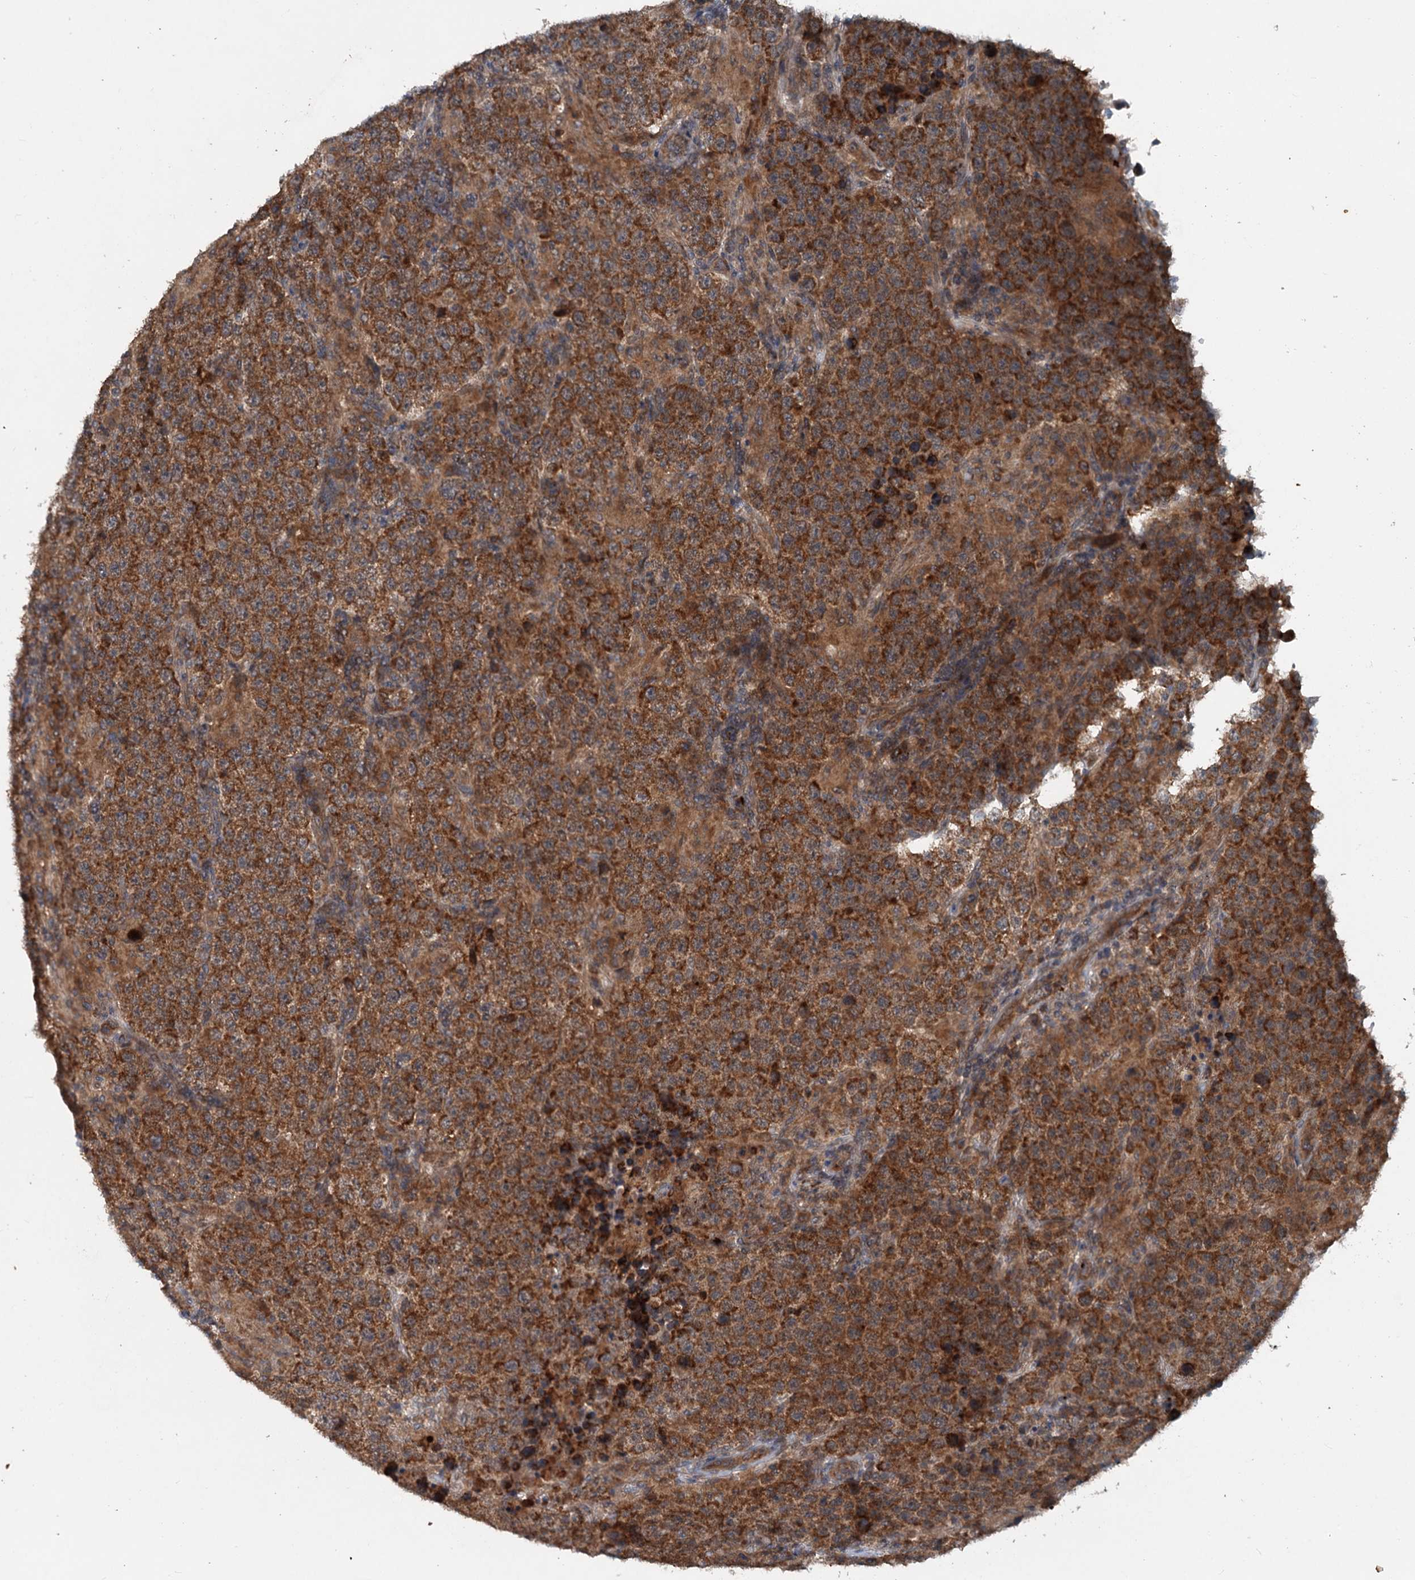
{"staining": {"intensity": "strong", "quantity": ">75%", "location": "cytoplasmic/membranous"}, "tissue": "testis cancer", "cell_type": "Tumor cells", "image_type": "cancer", "snomed": [{"axis": "morphology", "description": "Normal tissue, NOS"}, {"axis": "morphology", "description": "Urothelial carcinoma, High grade"}, {"axis": "morphology", "description": "Seminoma, NOS"}, {"axis": "morphology", "description": "Carcinoma, Embryonal, NOS"}, {"axis": "topography", "description": "Urinary bladder"}, {"axis": "topography", "description": "Testis"}], "caption": "Testis cancer (embryonal carcinoma) tissue displays strong cytoplasmic/membranous expression in about >75% of tumor cells", "gene": "N4BP2L2", "patient": {"sex": "male", "age": 41}}